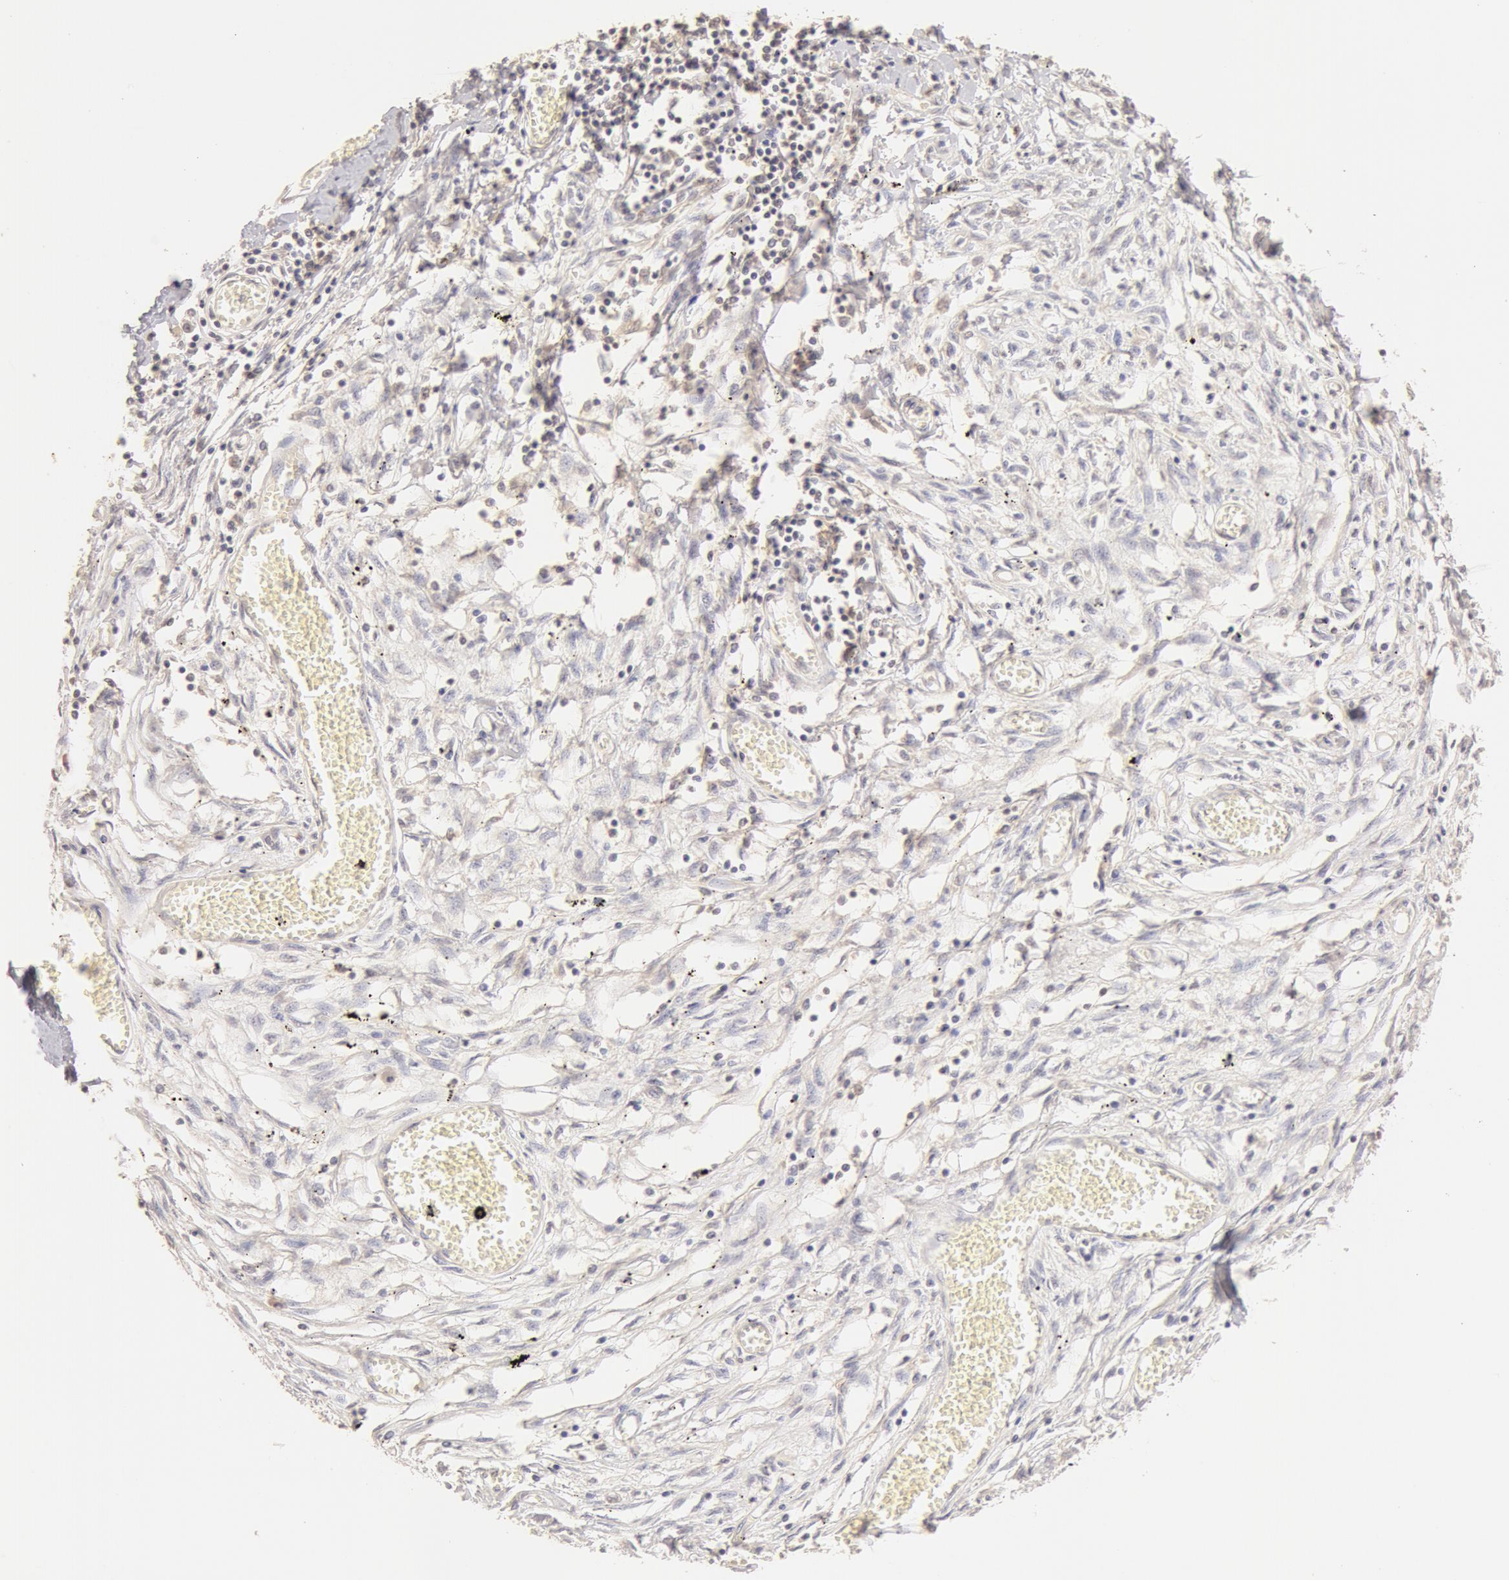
{"staining": {"intensity": "moderate", "quantity": ">75%", "location": "nuclear"}, "tissue": "adipose tissue", "cell_type": "Adipocytes", "image_type": "normal", "snomed": [{"axis": "morphology", "description": "Normal tissue, NOS"}, {"axis": "morphology", "description": "Sarcoma, NOS"}, {"axis": "topography", "description": "Skin"}, {"axis": "topography", "description": "Soft tissue"}], "caption": "Immunohistochemistry photomicrograph of unremarkable human adipose tissue stained for a protein (brown), which shows medium levels of moderate nuclear expression in approximately >75% of adipocytes.", "gene": "SNRNP70", "patient": {"sex": "female", "age": 51}}